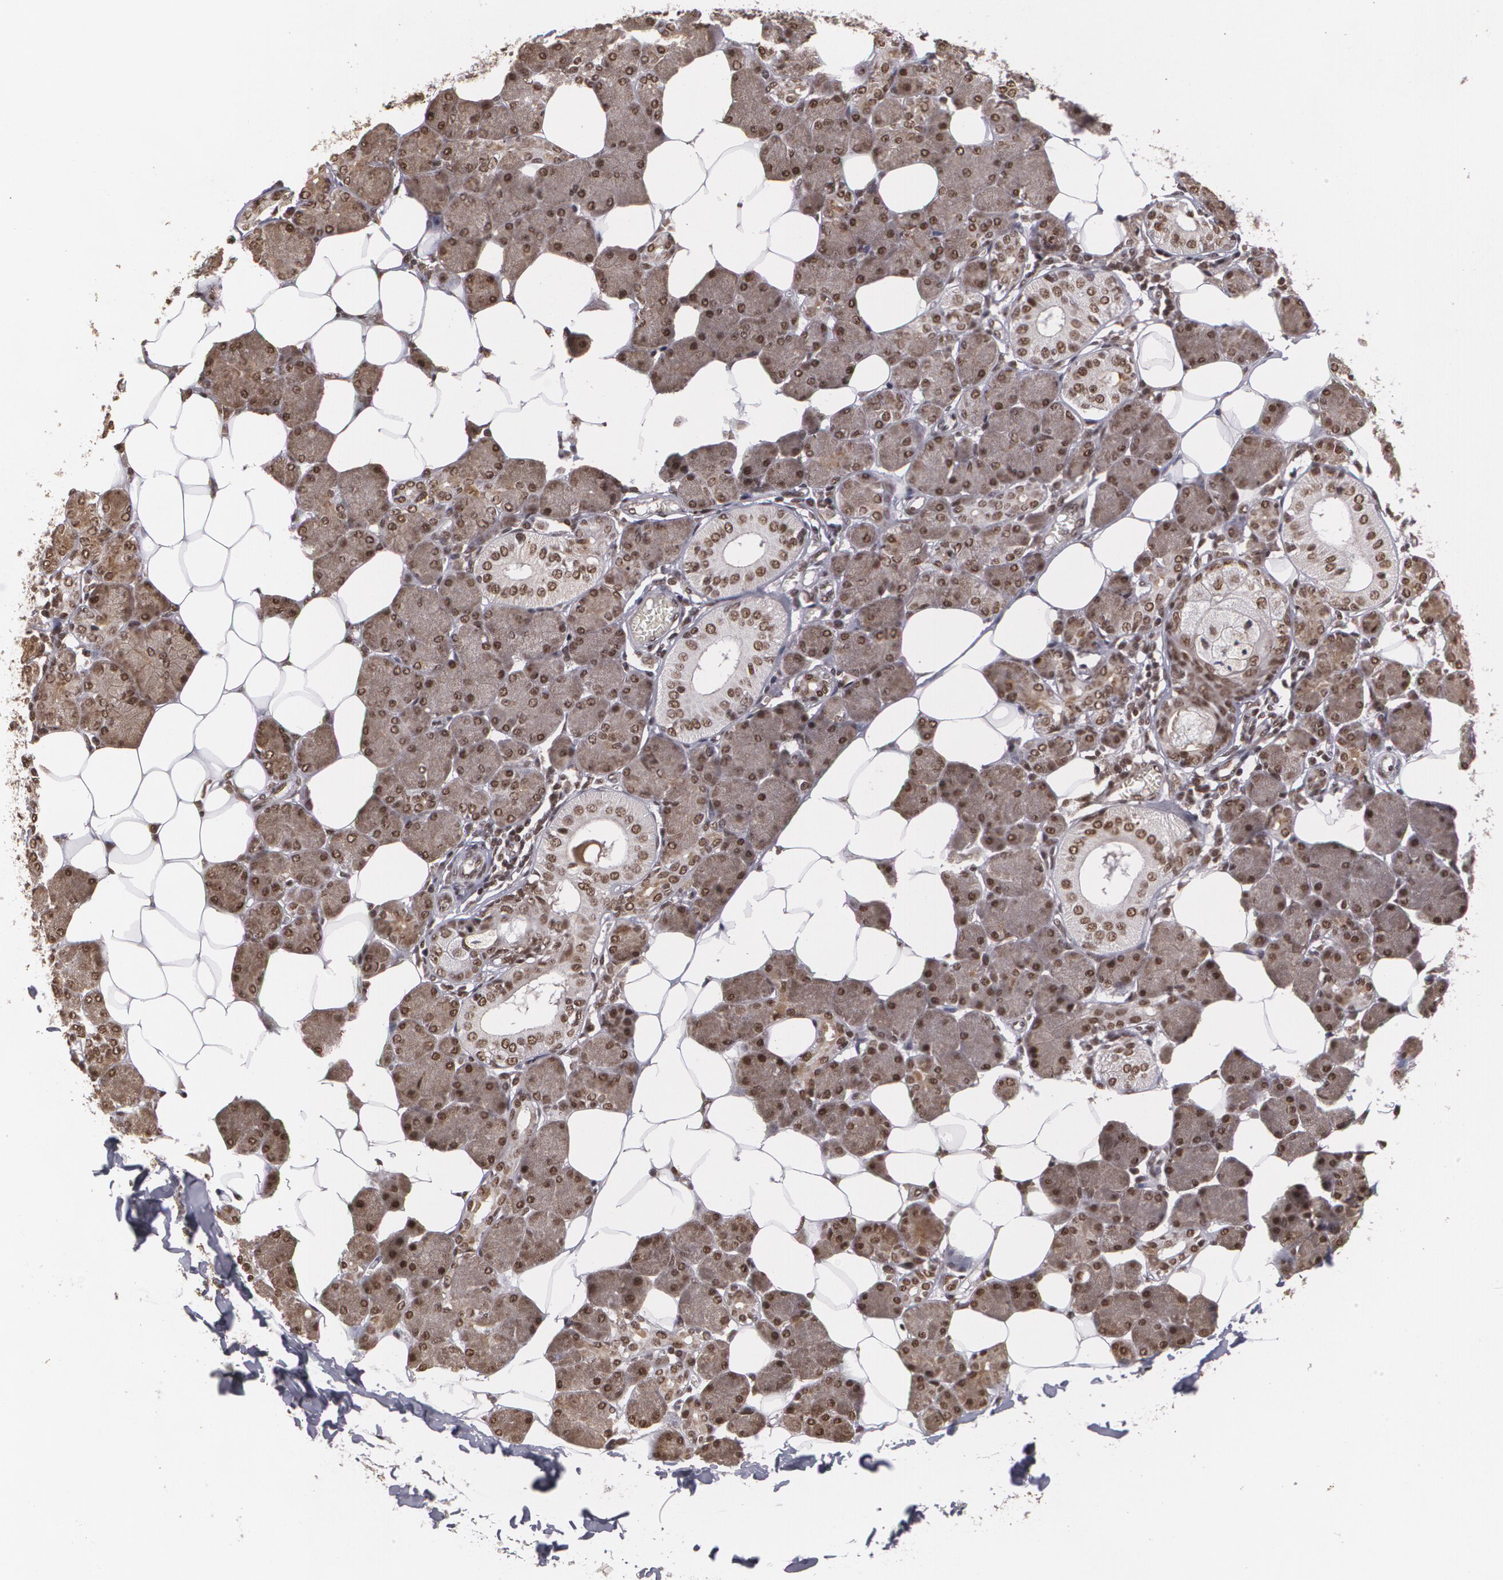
{"staining": {"intensity": "moderate", "quantity": ">75%", "location": "cytoplasmic/membranous,nuclear"}, "tissue": "salivary gland", "cell_type": "Glandular cells", "image_type": "normal", "snomed": [{"axis": "morphology", "description": "Normal tissue, NOS"}, {"axis": "morphology", "description": "Adenoma, NOS"}, {"axis": "topography", "description": "Salivary gland"}], "caption": "Immunohistochemistry staining of benign salivary gland, which shows medium levels of moderate cytoplasmic/membranous,nuclear expression in about >75% of glandular cells indicating moderate cytoplasmic/membranous,nuclear protein expression. The staining was performed using DAB (3,3'-diaminobenzidine) (brown) for protein detection and nuclei were counterstained in hematoxylin (blue).", "gene": "RXRB", "patient": {"sex": "female", "age": 32}}